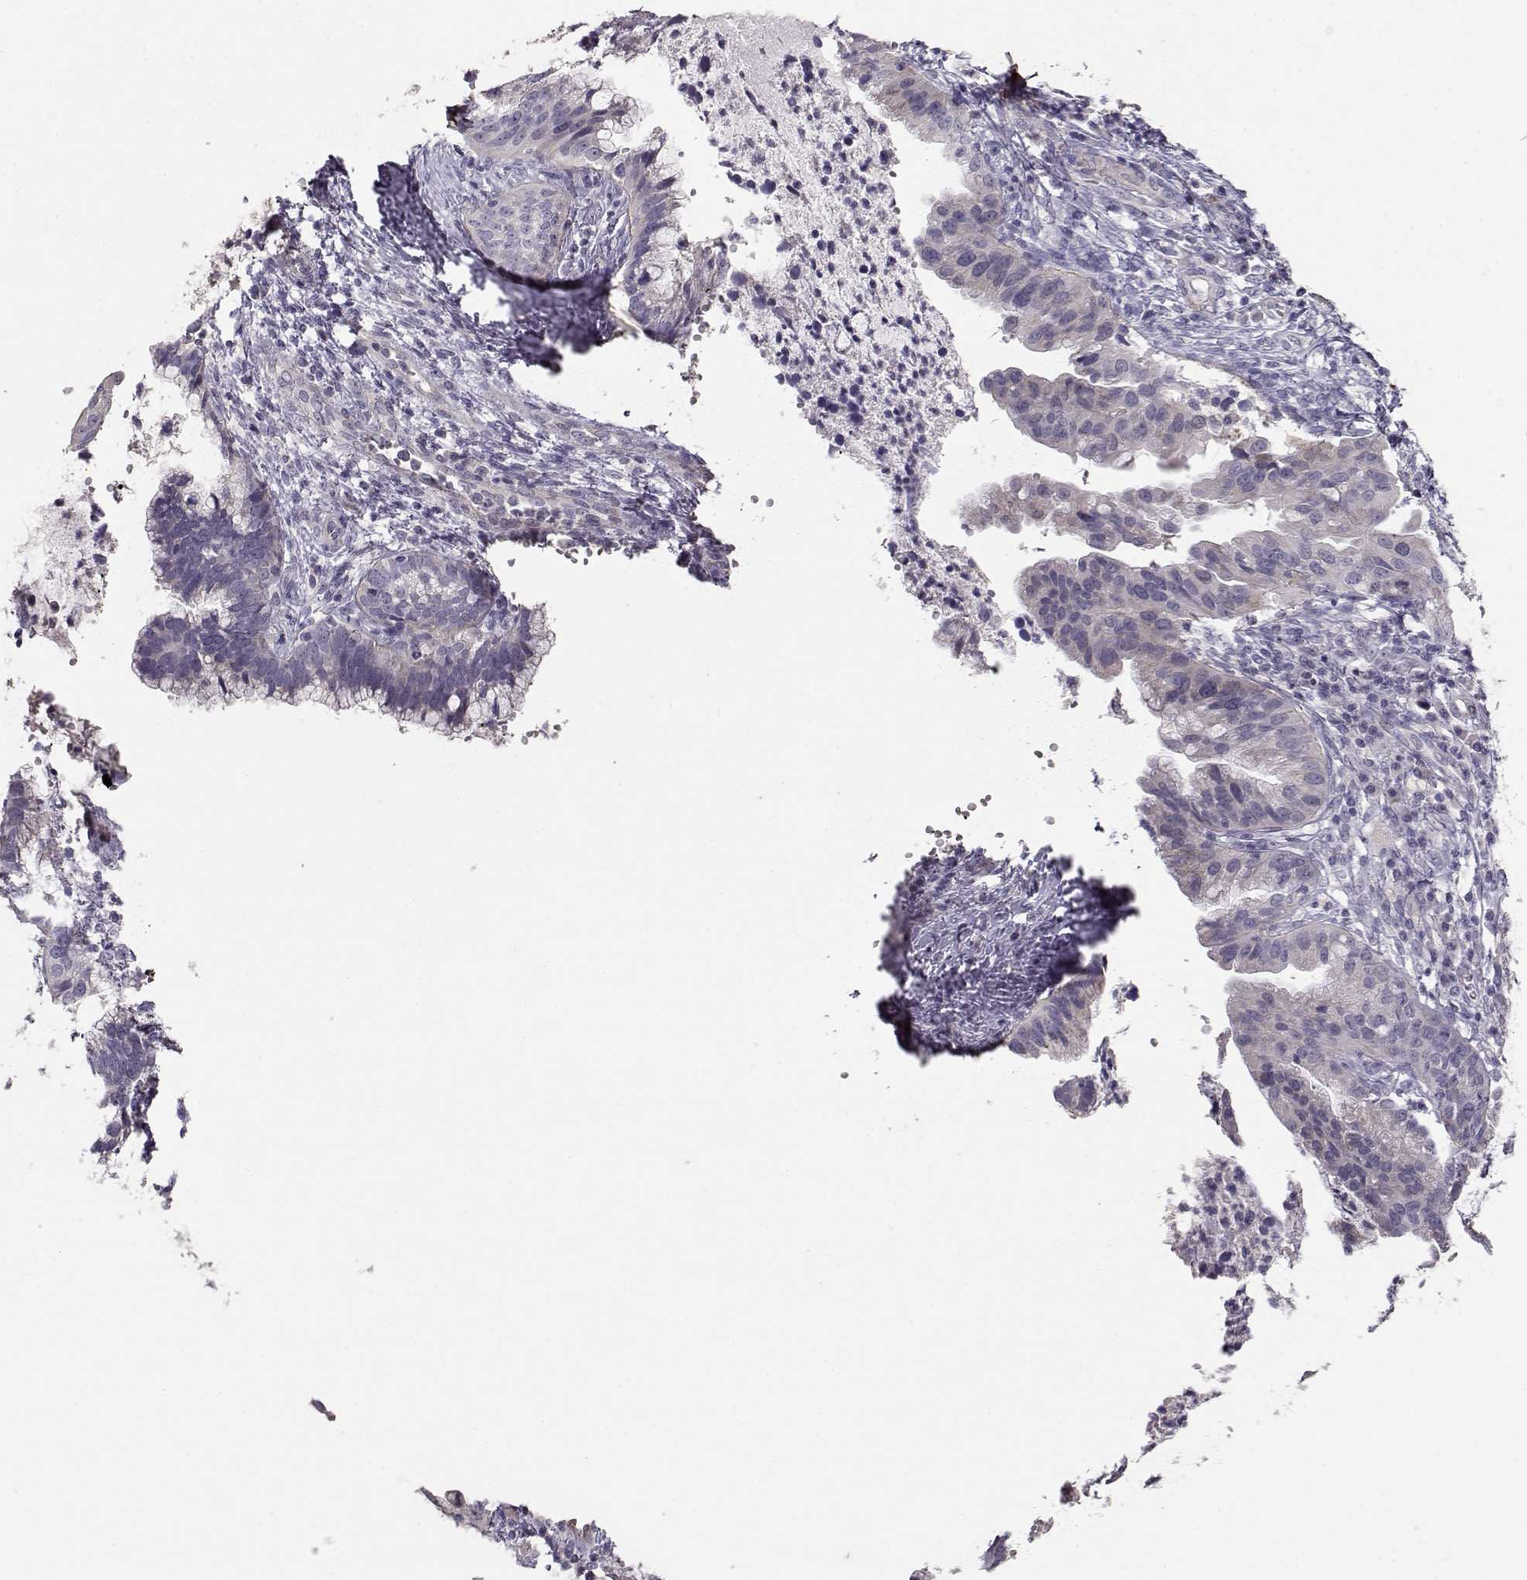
{"staining": {"intensity": "negative", "quantity": "none", "location": "none"}, "tissue": "cervical cancer", "cell_type": "Tumor cells", "image_type": "cancer", "snomed": [{"axis": "morphology", "description": "Adenocarcinoma, NOS"}, {"axis": "topography", "description": "Cervix"}], "caption": "There is no significant expression in tumor cells of cervical cancer (adenocarcinoma).", "gene": "LAMA5", "patient": {"sex": "female", "age": 34}}